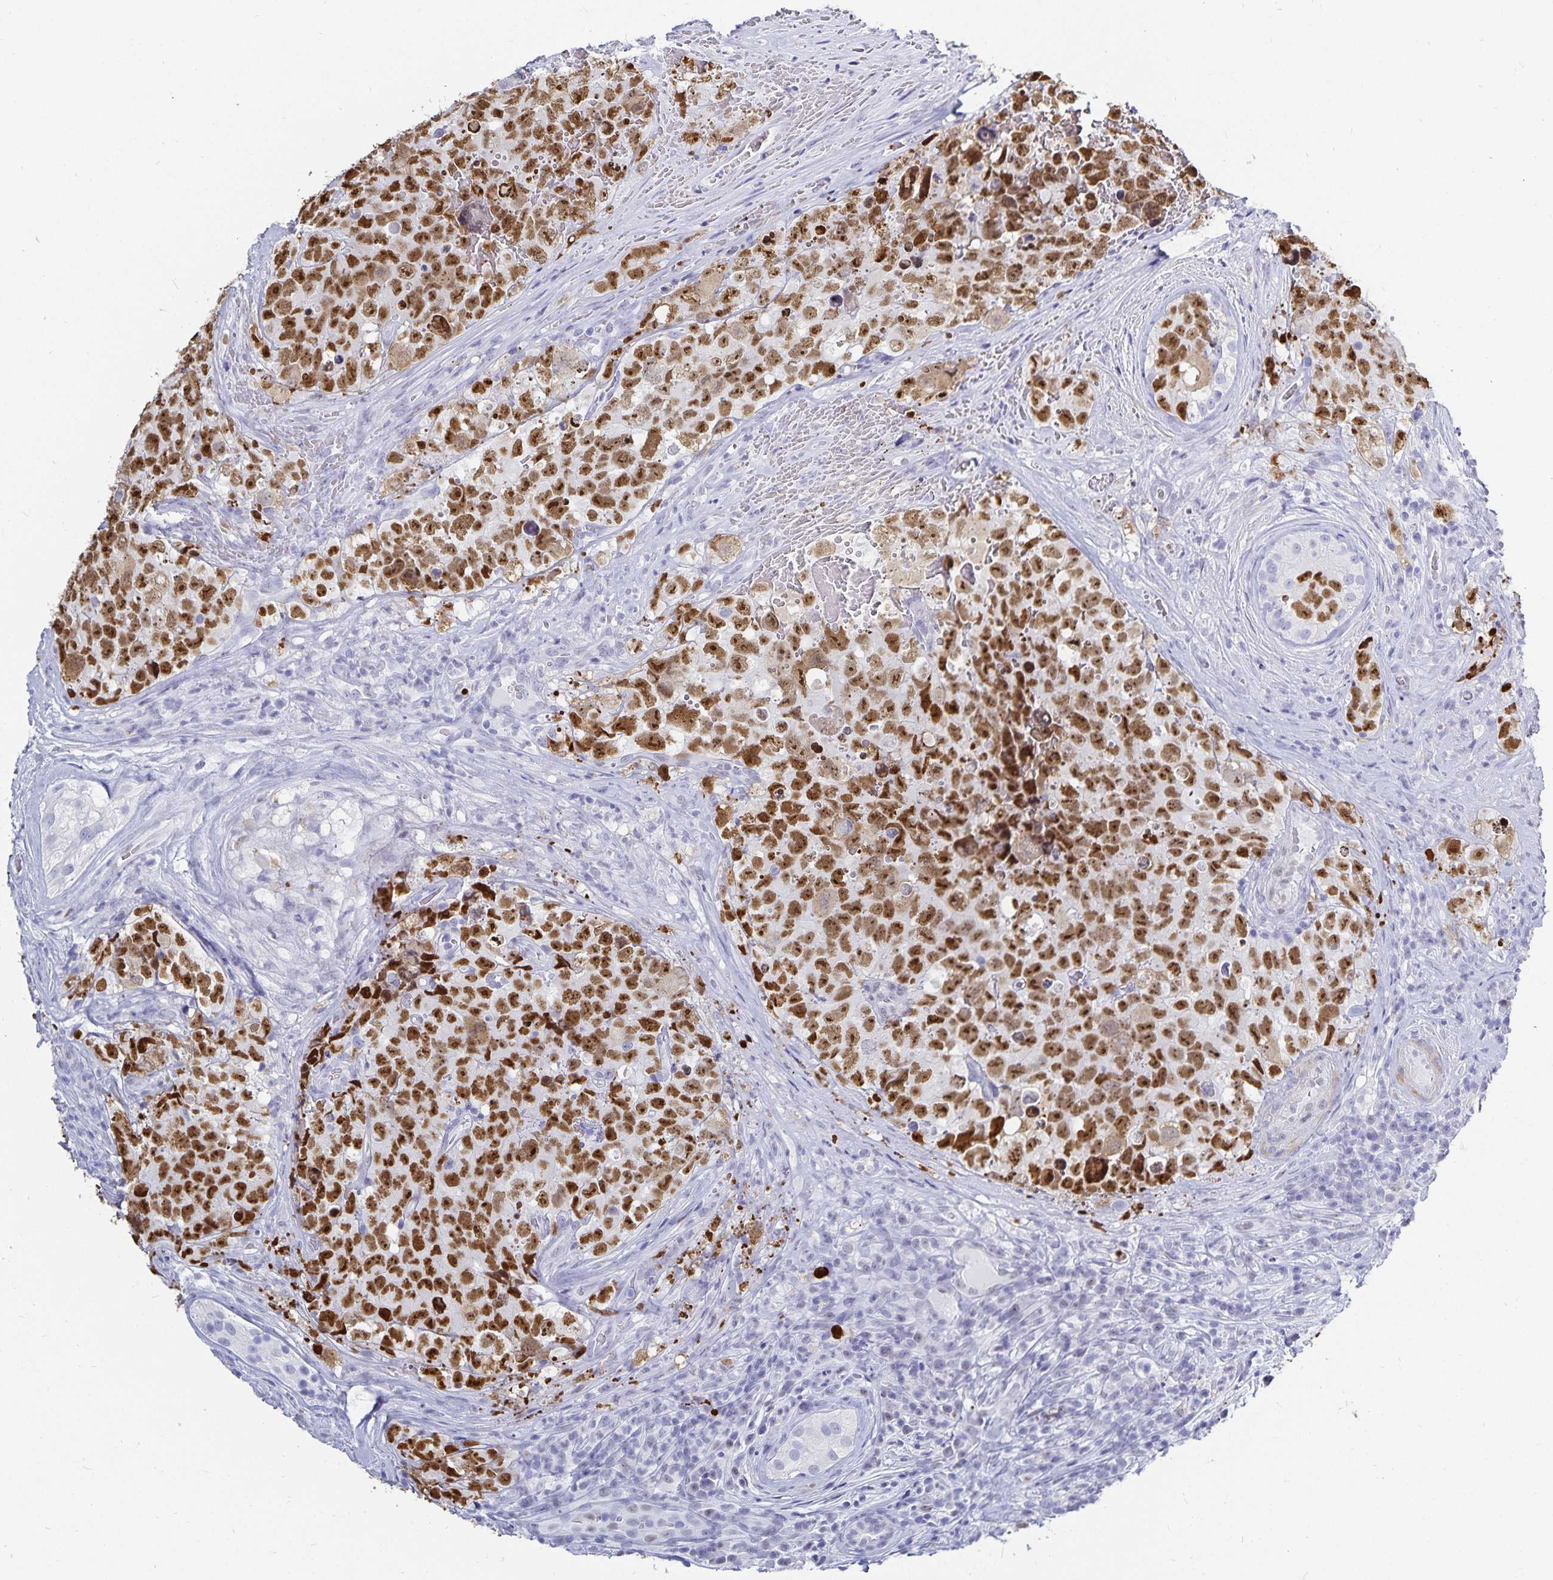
{"staining": {"intensity": "moderate", "quantity": ">75%", "location": "nuclear"}, "tissue": "testis cancer", "cell_type": "Tumor cells", "image_type": "cancer", "snomed": [{"axis": "morphology", "description": "Carcinoma, Embryonal, NOS"}, {"axis": "topography", "description": "Testis"}], "caption": "Embryonal carcinoma (testis) stained with a brown dye exhibits moderate nuclear positive expression in about >75% of tumor cells.", "gene": "HMGB3", "patient": {"sex": "male", "age": 18}}